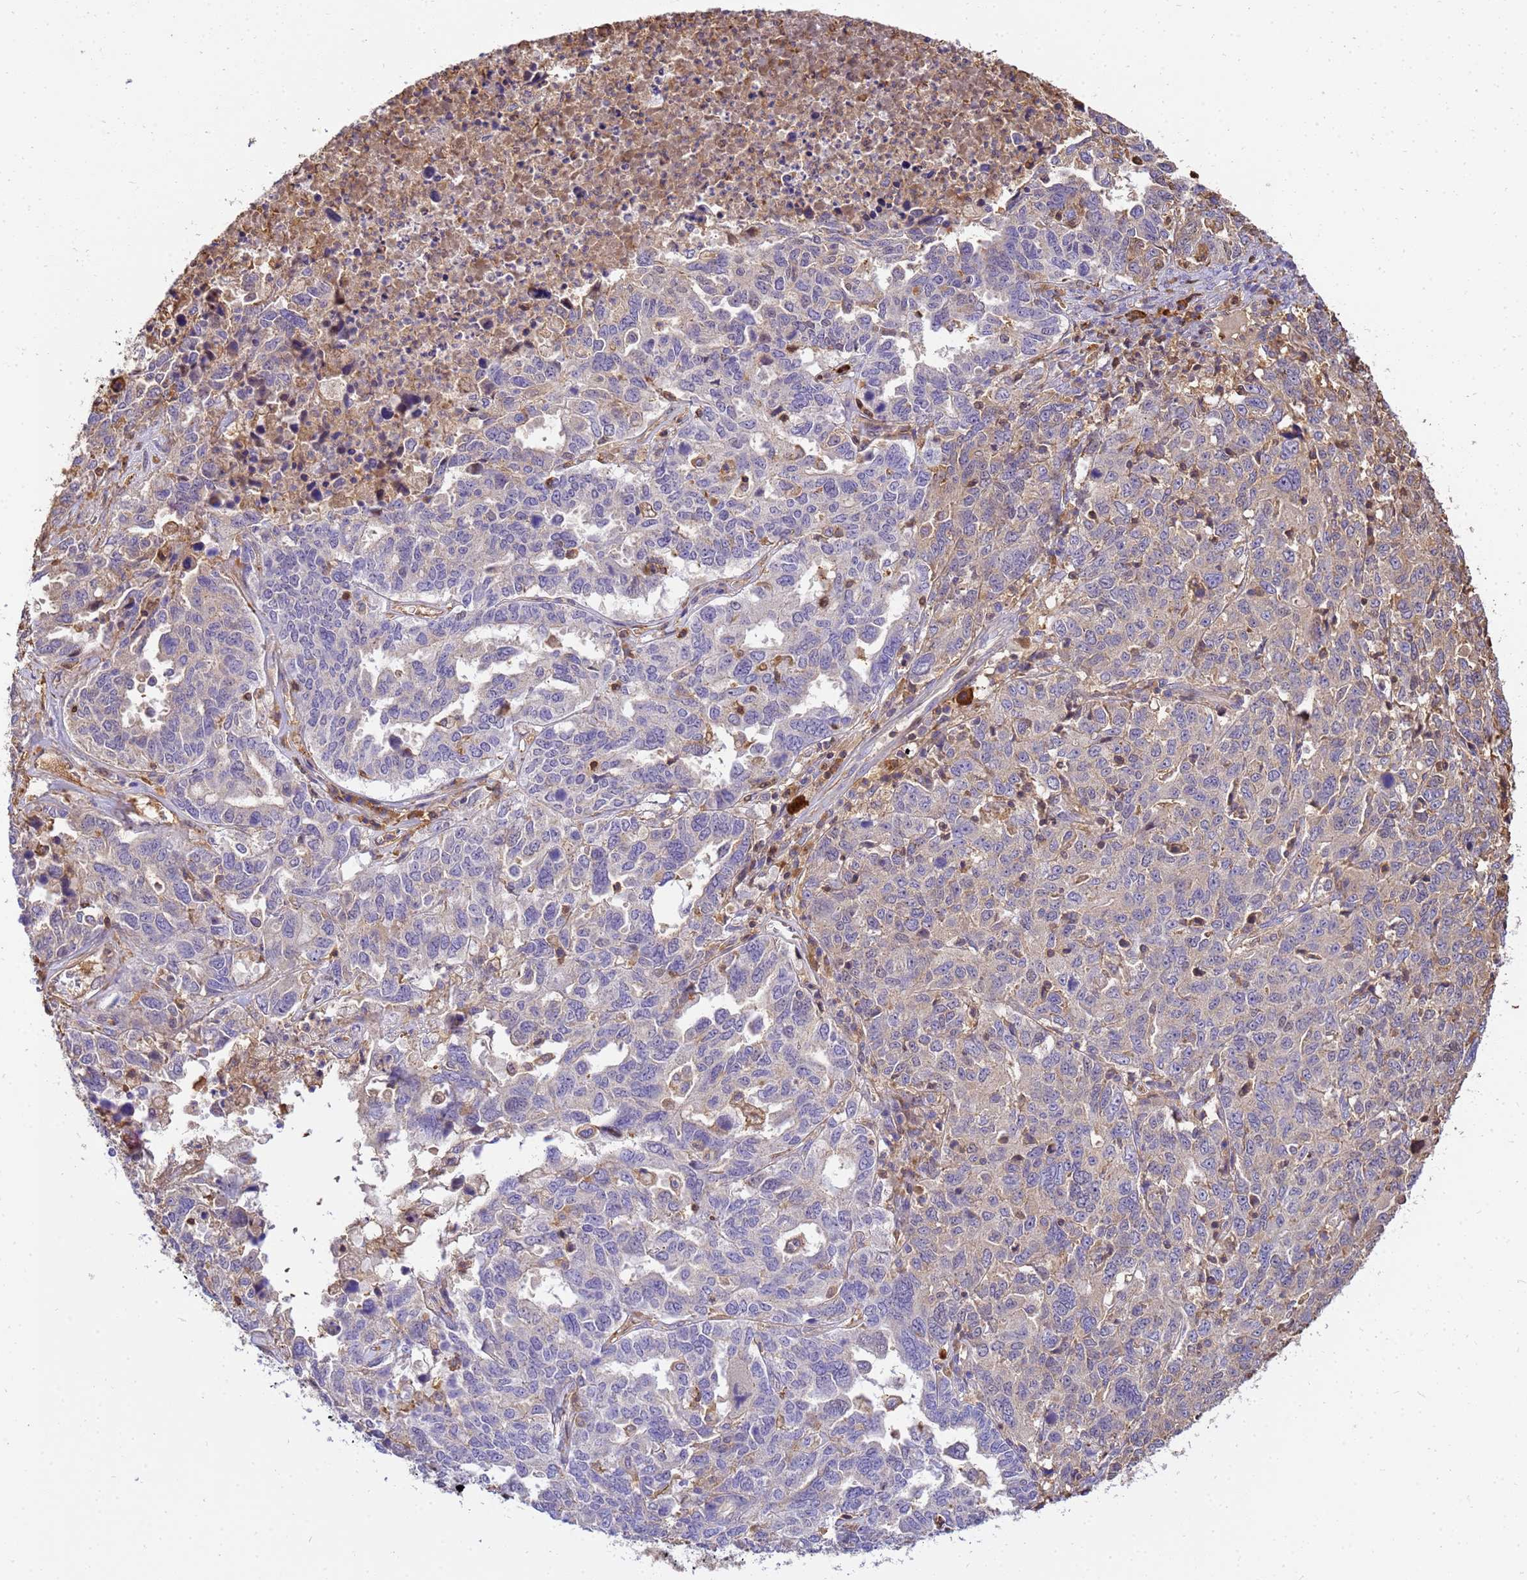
{"staining": {"intensity": "negative", "quantity": "none", "location": "none"}, "tissue": "ovarian cancer", "cell_type": "Tumor cells", "image_type": "cancer", "snomed": [{"axis": "morphology", "description": "Carcinoma, endometroid"}, {"axis": "topography", "description": "Ovary"}], "caption": "Image shows no significant protein expression in tumor cells of ovarian cancer.", "gene": "WDR64", "patient": {"sex": "female", "age": 62}}